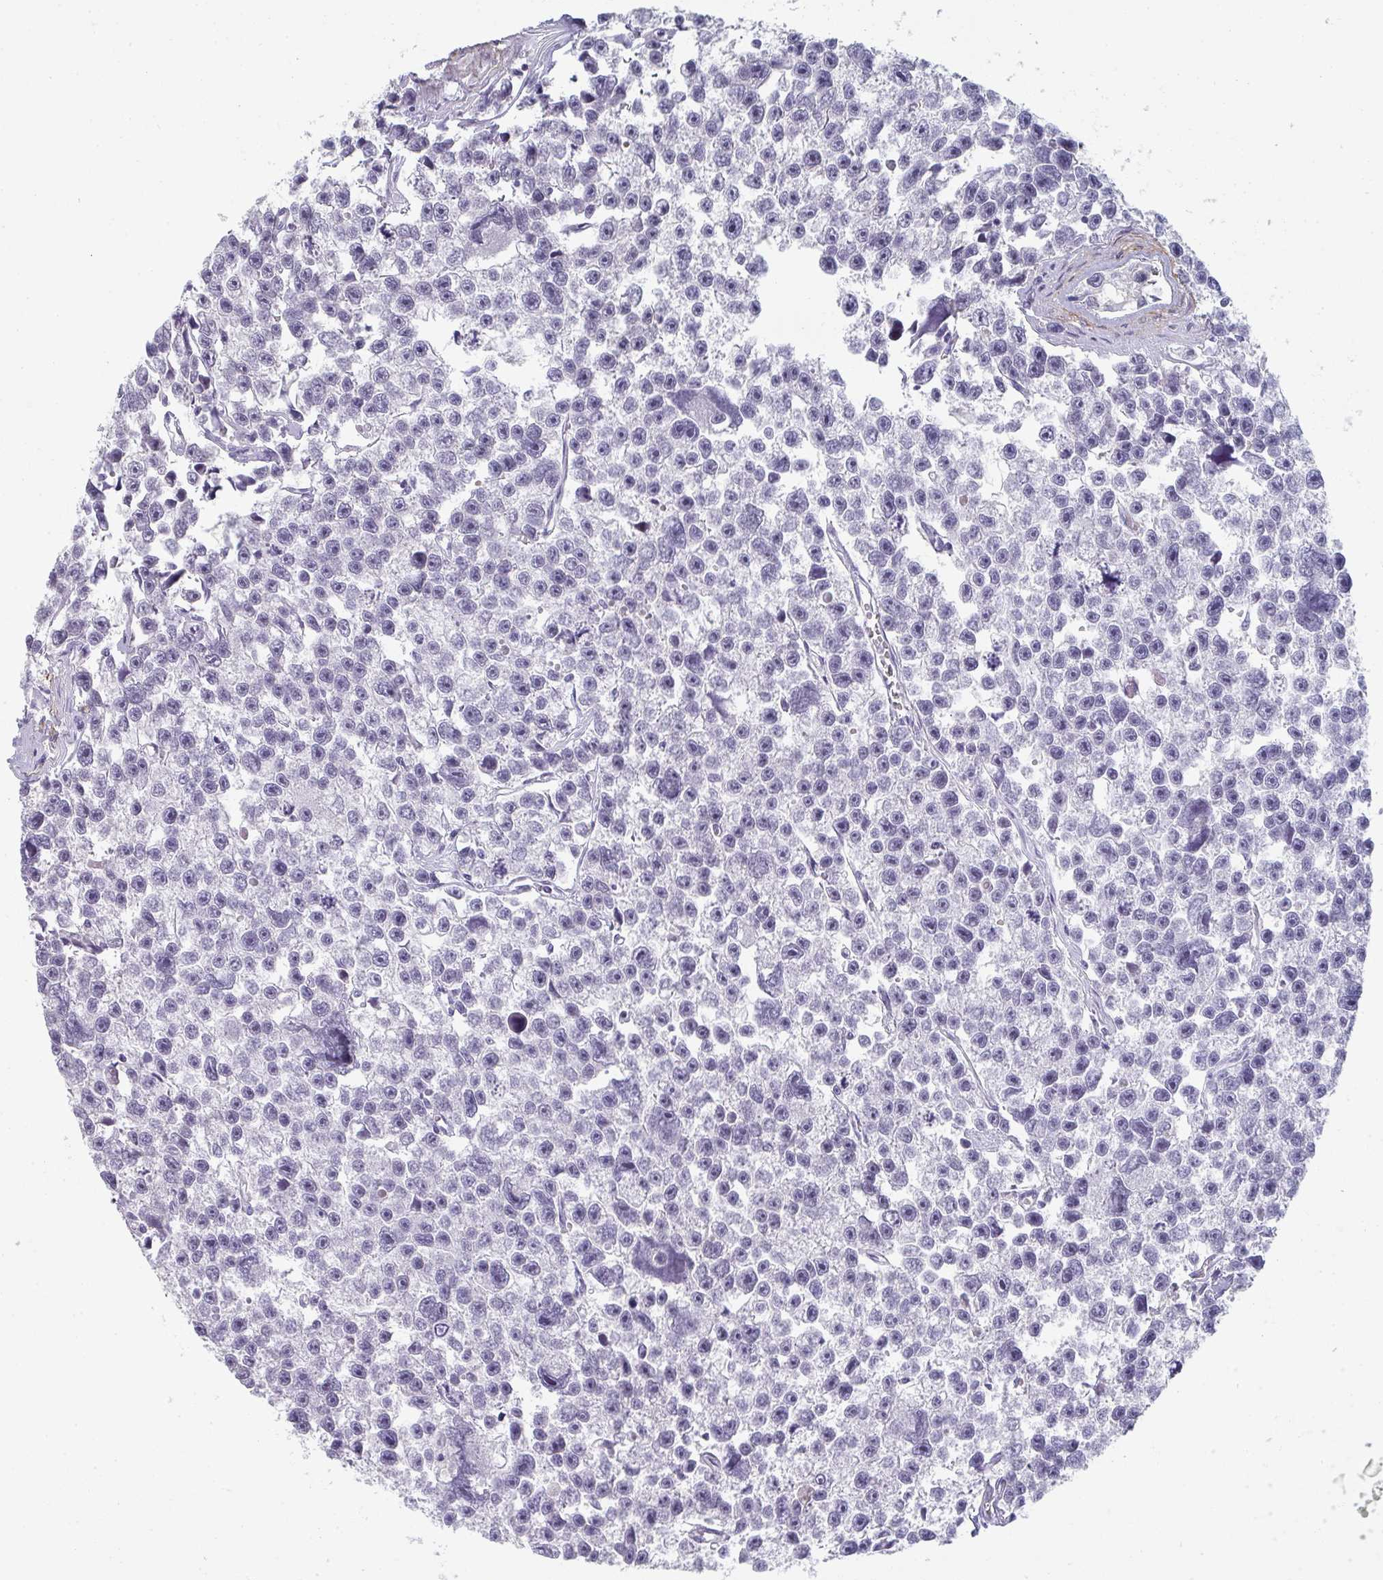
{"staining": {"intensity": "negative", "quantity": "none", "location": "none"}, "tissue": "testis cancer", "cell_type": "Tumor cells", "image_type": "cancer", "snomed": [{"axis": "morphology", "description": "Seminoma, NOS"}, {"axis": "topography", "description": "Testis"}], "caption": "Seminoma (testis) was stained to show a protein in brown. There is no significant expression in tumor cells. (Brightfield microscopy of DAB IHC at high magnification).", "gene": "A1CF", "patient": {"sex": "male", "age": 26}}